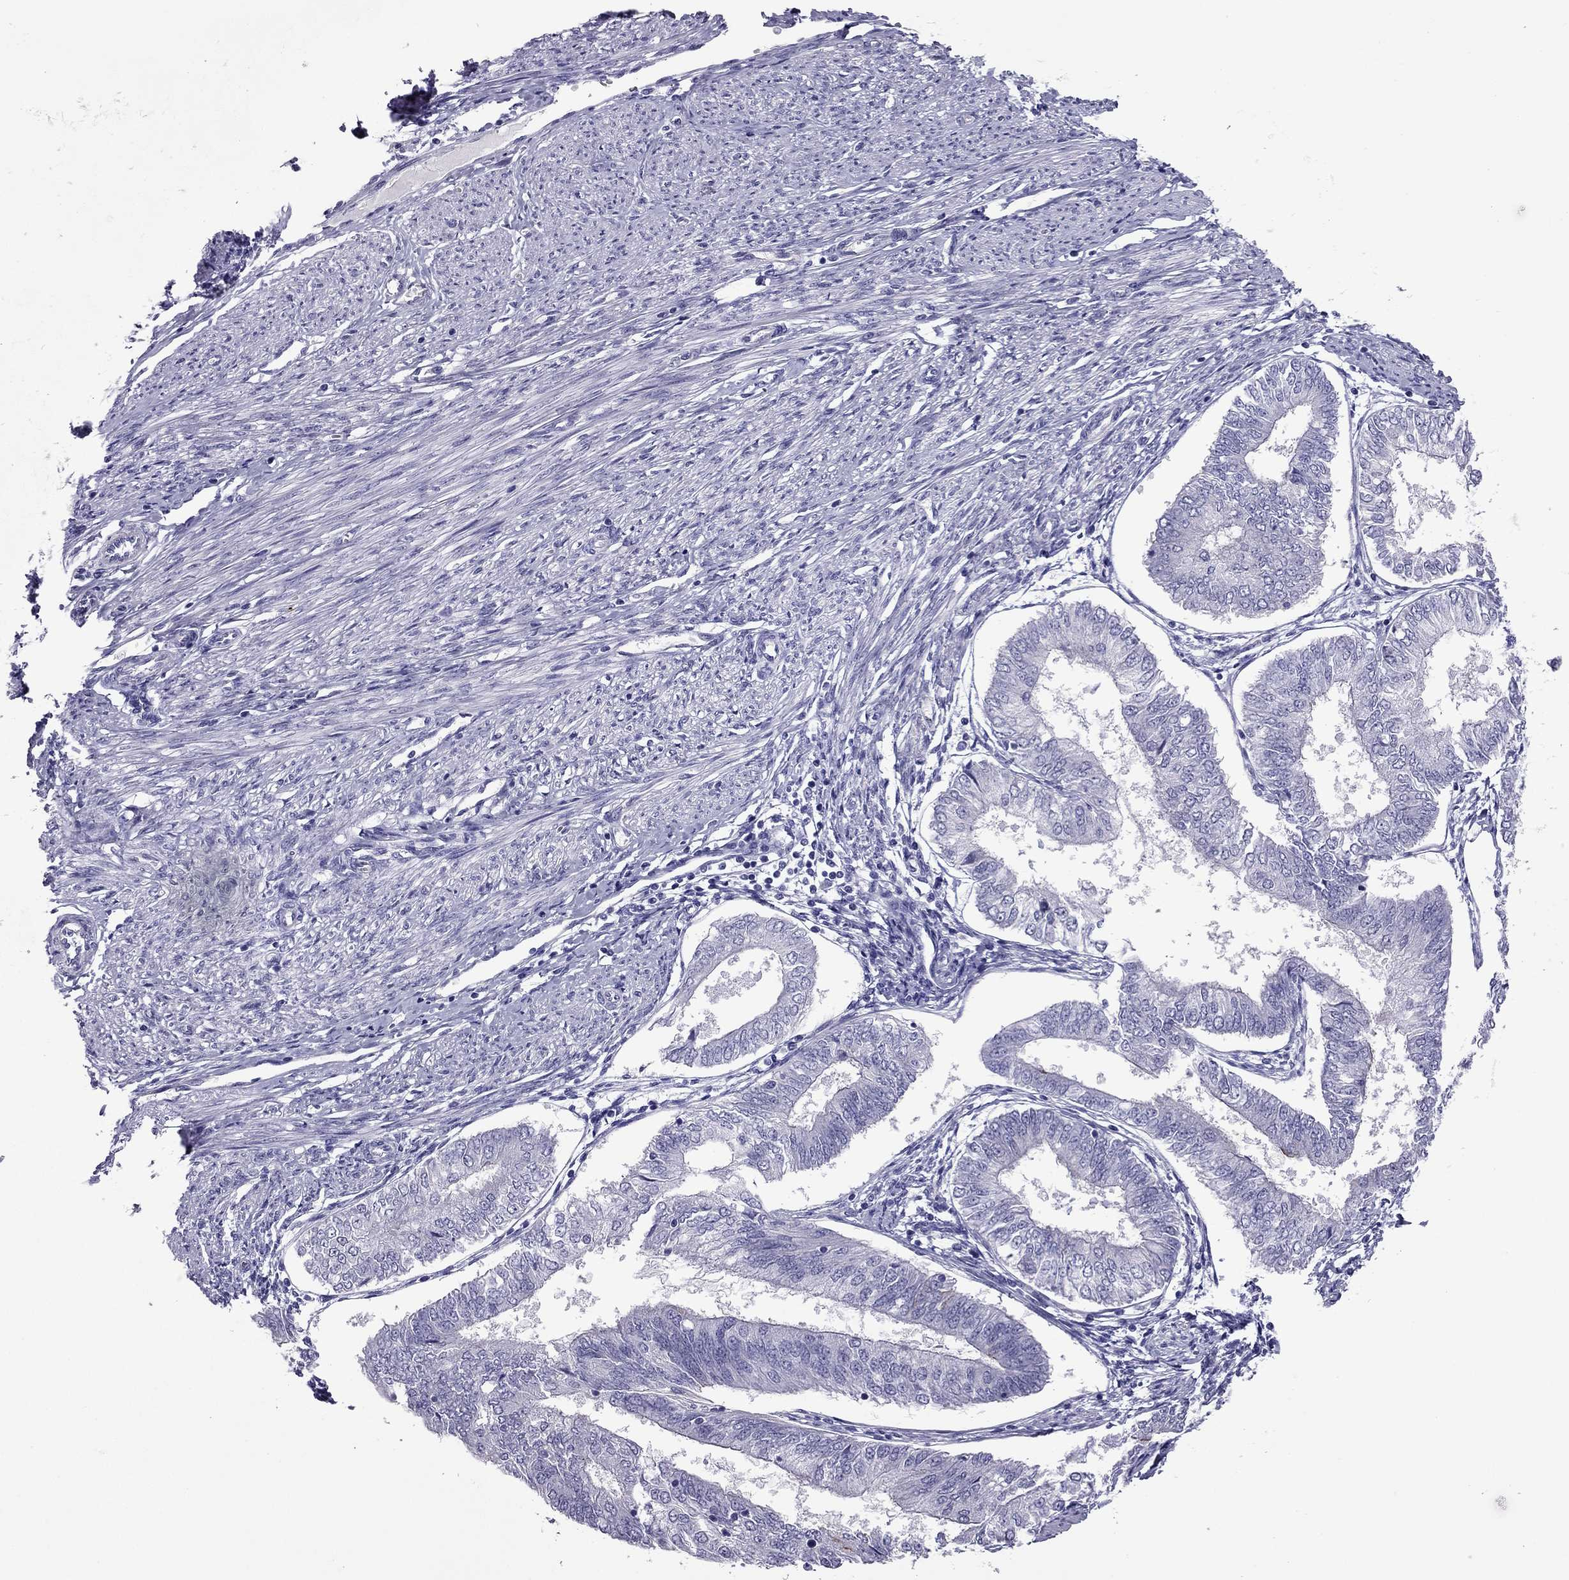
{"staining": {"intensity": "negative", "quantity": "none", "location": "none"}, "tissue": "endometrial cancer", "cell_type": "Tumor cells", "image_type": "cancer", "snomed": [{"axis": "morphology", "description": "Adenocarcinoma, NOS"}, {"axis": "topography", "description": "Endometrium"}], "caption": "An immunohistochemistry image of endometrial cancer (adenocarcinoma) is shown. There is no staining in tumor cells of endometrial cancer (adenocarcinoma). (DAB immunohistochemistry visualized using brightfield microscopy, high magnification).", "gene": "PDE6A", "patient": {"sex": "female", "age": 58}}